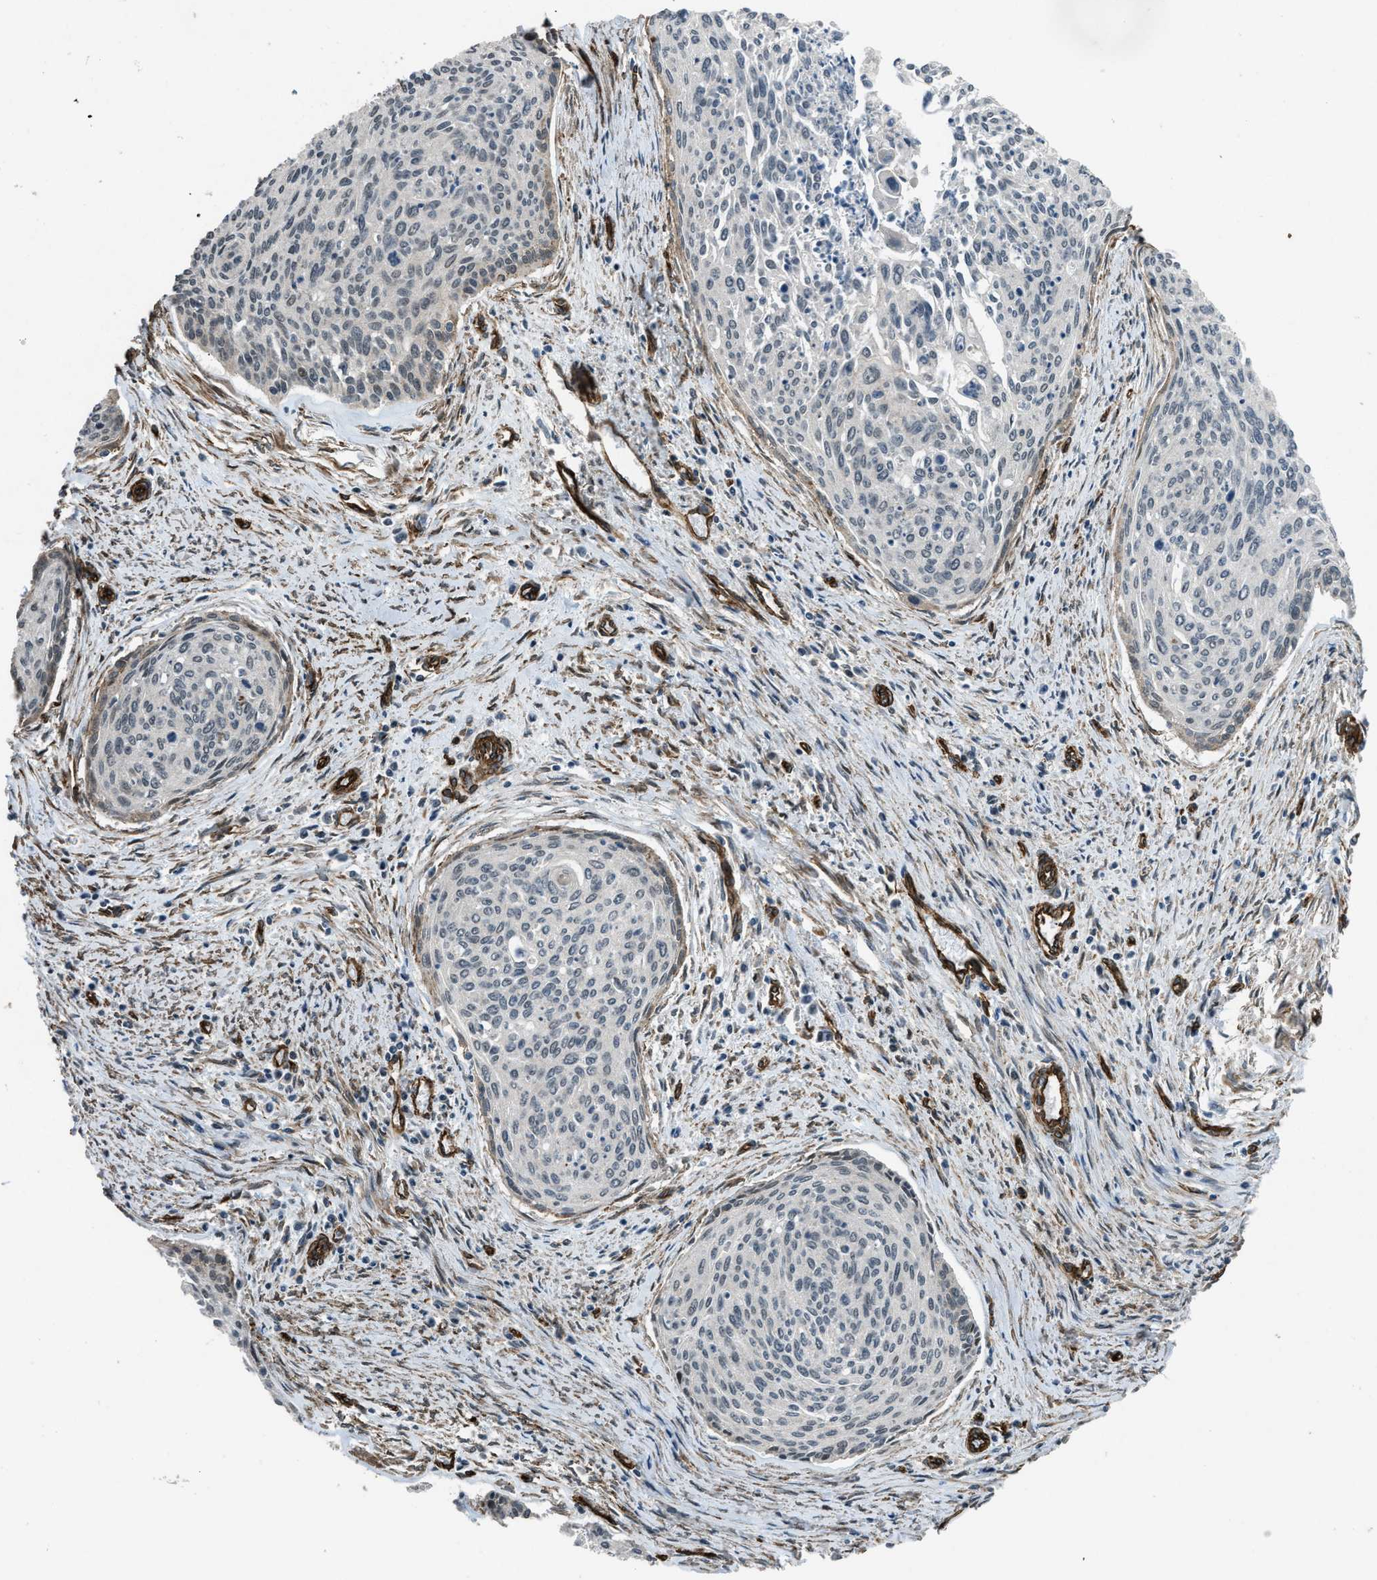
{"staining": {"intensity": "moderate", "quantity": "<25%", "location": "cytoplasmic/membranous"}, "tissue": "cervical cancer", "cell_type": "Tumor cells", "image_type": "cancer", "snomed": [{"axis": "morphology", "description": "Squamous cell carcinoma, NOS"}, {"axis": "topography", "description": "Cervix"}], "caption": "Human cervical cancer (squamous cell carcinoma) stained with a protein marker exhibits moderate staining in tumor cells.", "gene": "NMB", "patient": {"sex": "female", "age": 55}}